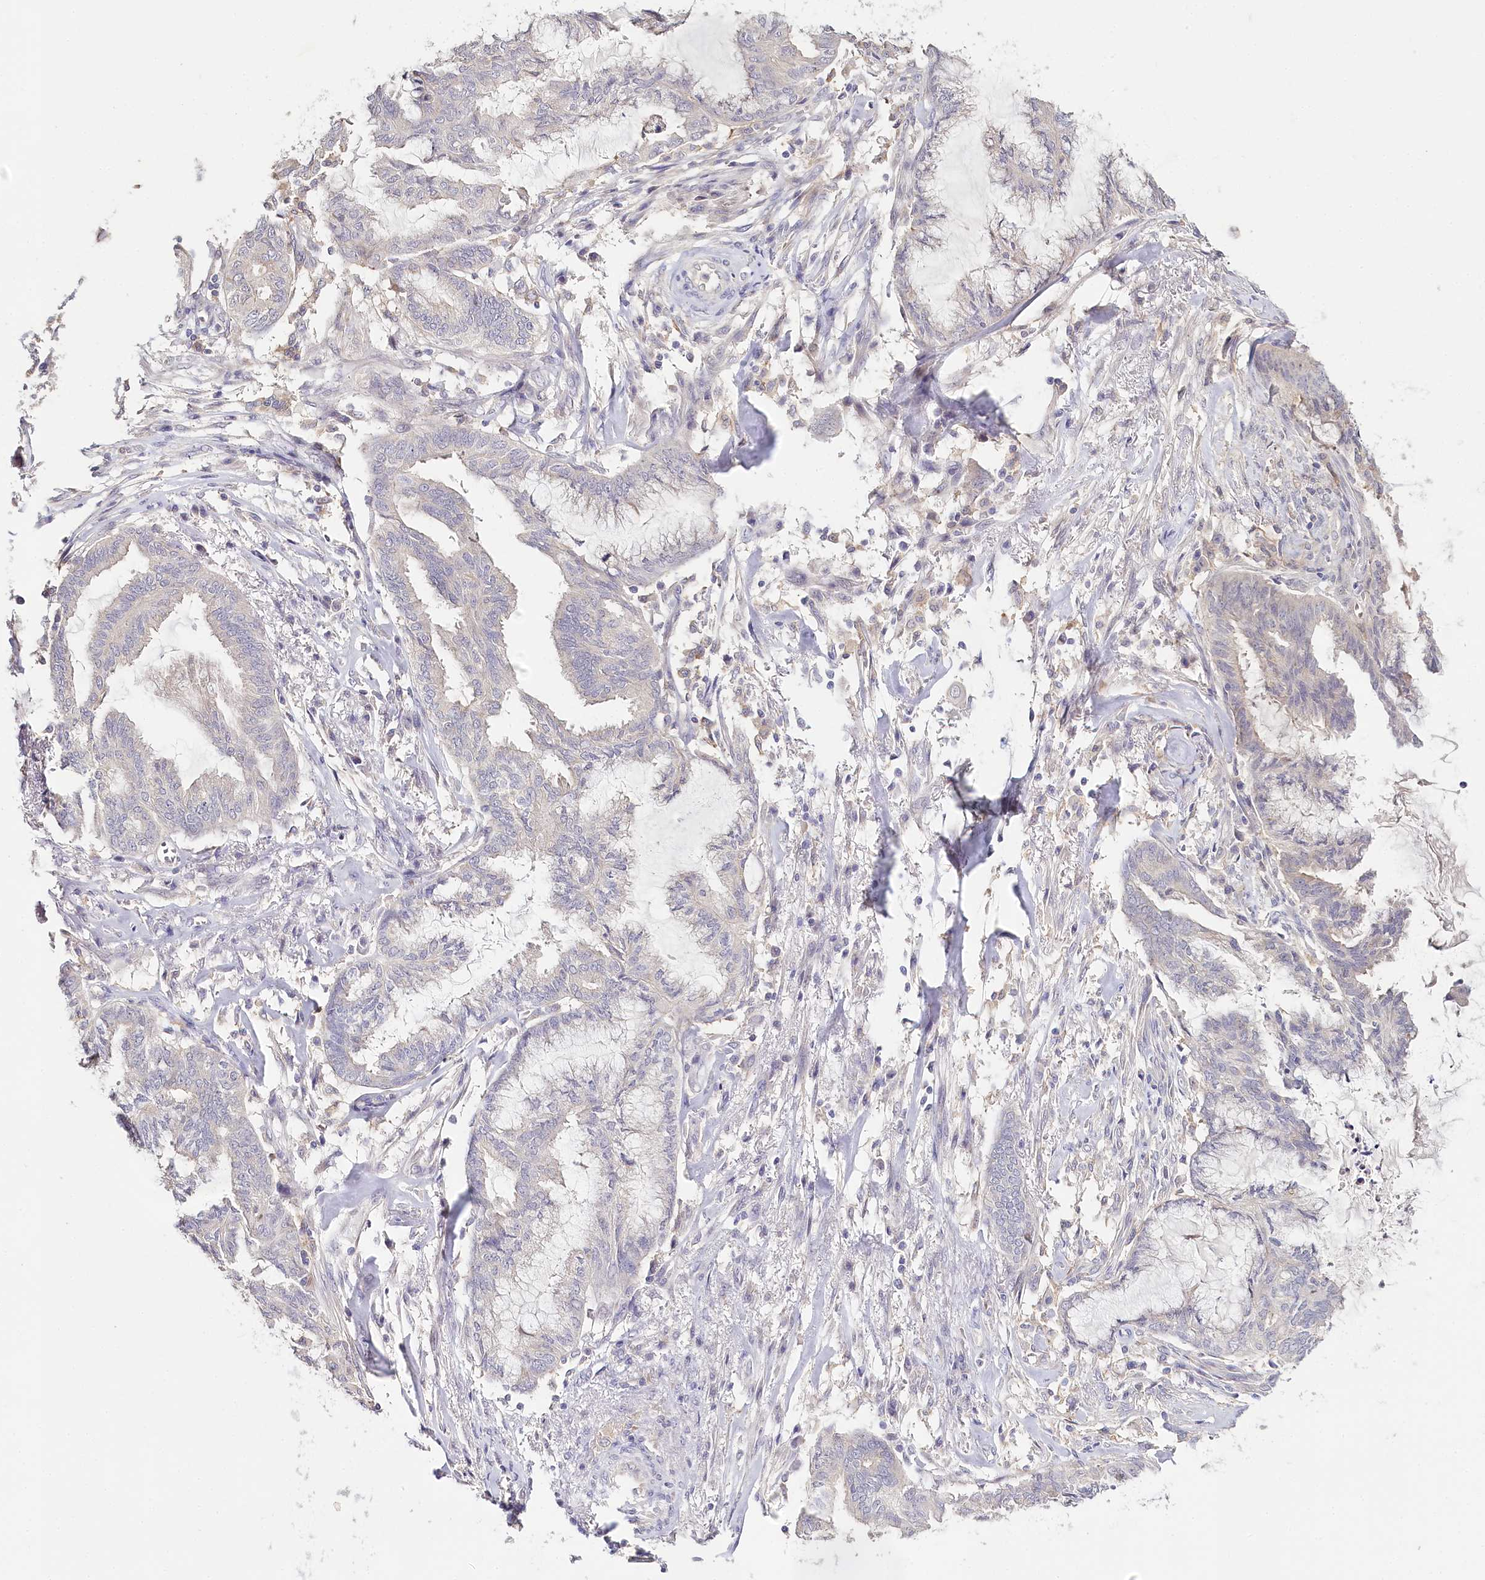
{"staining": {"intensity": "negative", "quantity": "none", "location": "none"}, "tissue": "endometrial cancer", "cell_type": "Tumor cells", "image_type": "cancer", "snomed": [{"axis": "morphology", "description": "Adenocarcinoma, NOS"}, {"axis": "topography", "description": "Endometrium"}], "caption": "Immunohistochemistry histopathology image of neoplastic tissue: endometrial cancer stained with DAB exhibits no significant protein expression in tumor cells.", "gene": "DAPK1", "patient": {"sex": "female", "age": 86}}